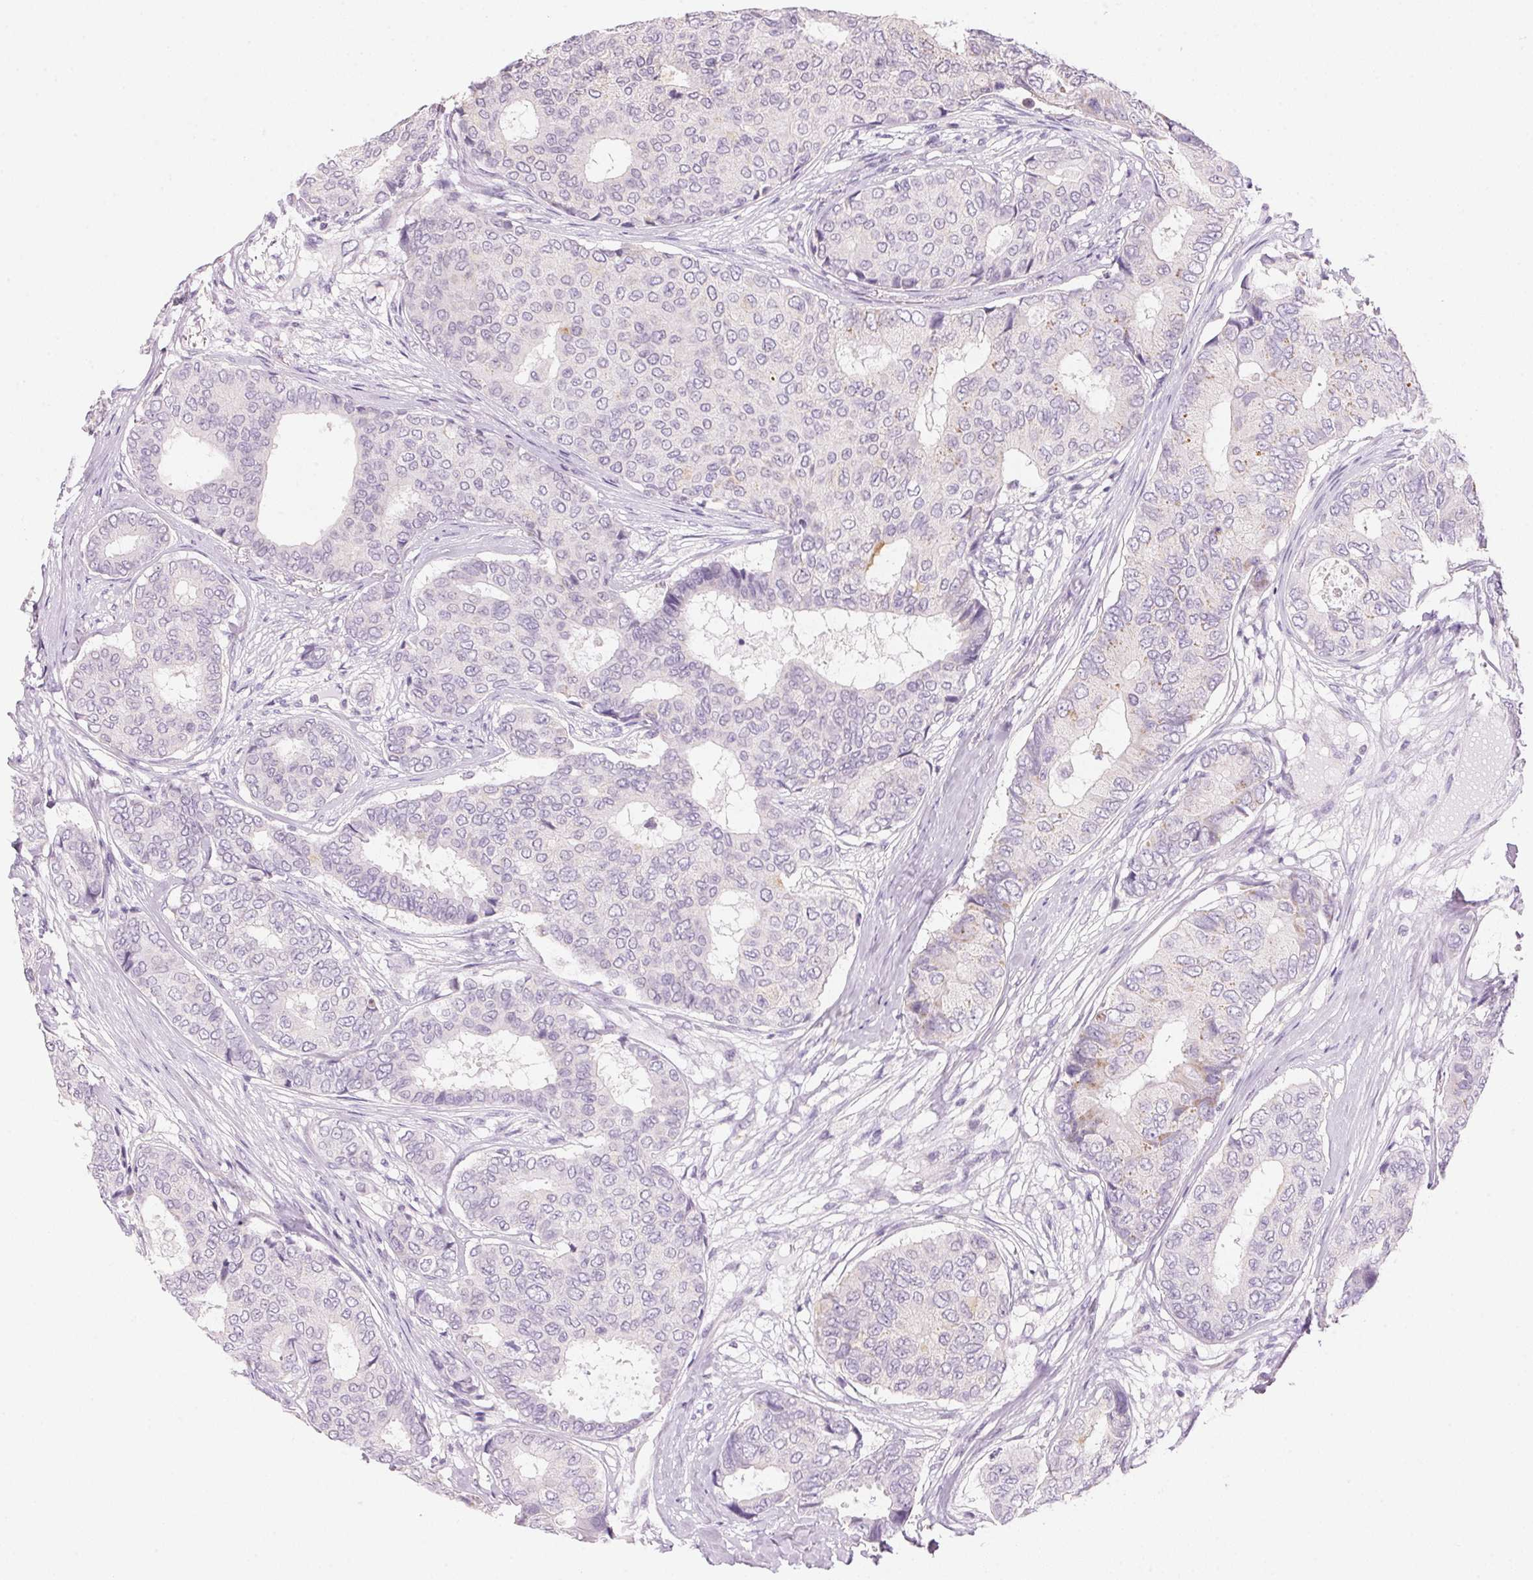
{"staining": {"intensity": "negative", "quantity": "none", "location": "none"}, "tissue": "breast cancer", "cell_type": "Tumor cells", "image_type": "cancer", "snomed": [{"axis": "morphology", "description": "Duct carcinoma"}, {"axis": "topography", "description": "Breast"}], "caption": "Immunohistochemistry (IHC) of human breast cancer (invasive ductal carcinoma) demonstrates no expression in tumor cells.", "gene": "CYP11B1", "patient": {"sex": "female", "age": 75}}